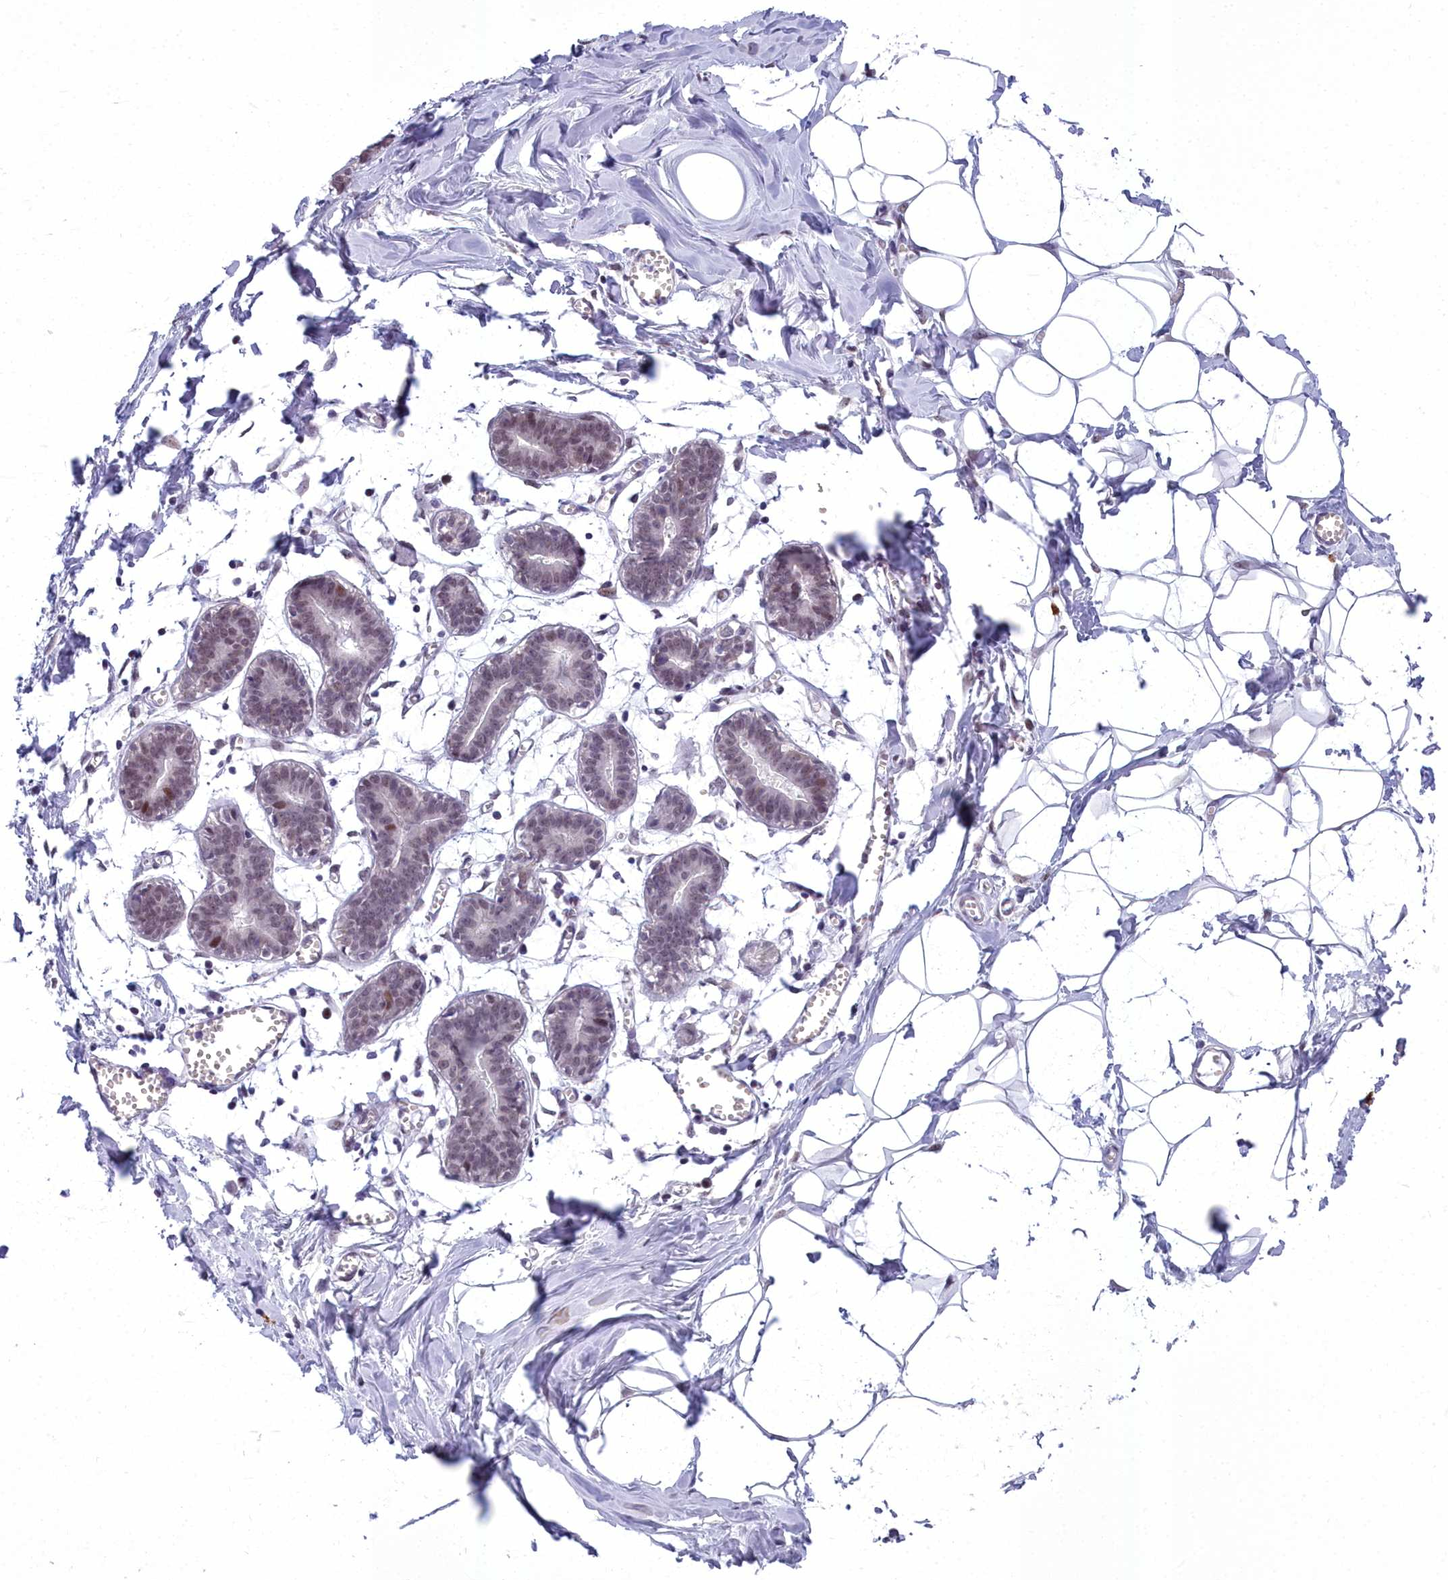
{"staining": {"intensity": "weak", "quantity": "25%-75%", "location": "nuclear"}, "tissue": "breast", "cell_type": "Adipocytes", "image_type": "normal", "snomed": [{"axis": "morphology", "description": "Normal tissue, NOS"}, {"axis": "topography", "description": "Breast"}], "caption": "Brown immunohistochemical staining in normal breast exhibits weak nuclear positivity in about 25%-75% of adipocytes. (Brightfield microscopy of DAB IHC at high magnification).", "gene": "CEACAM19", "patient": {"sex": "female", "age": 27}}